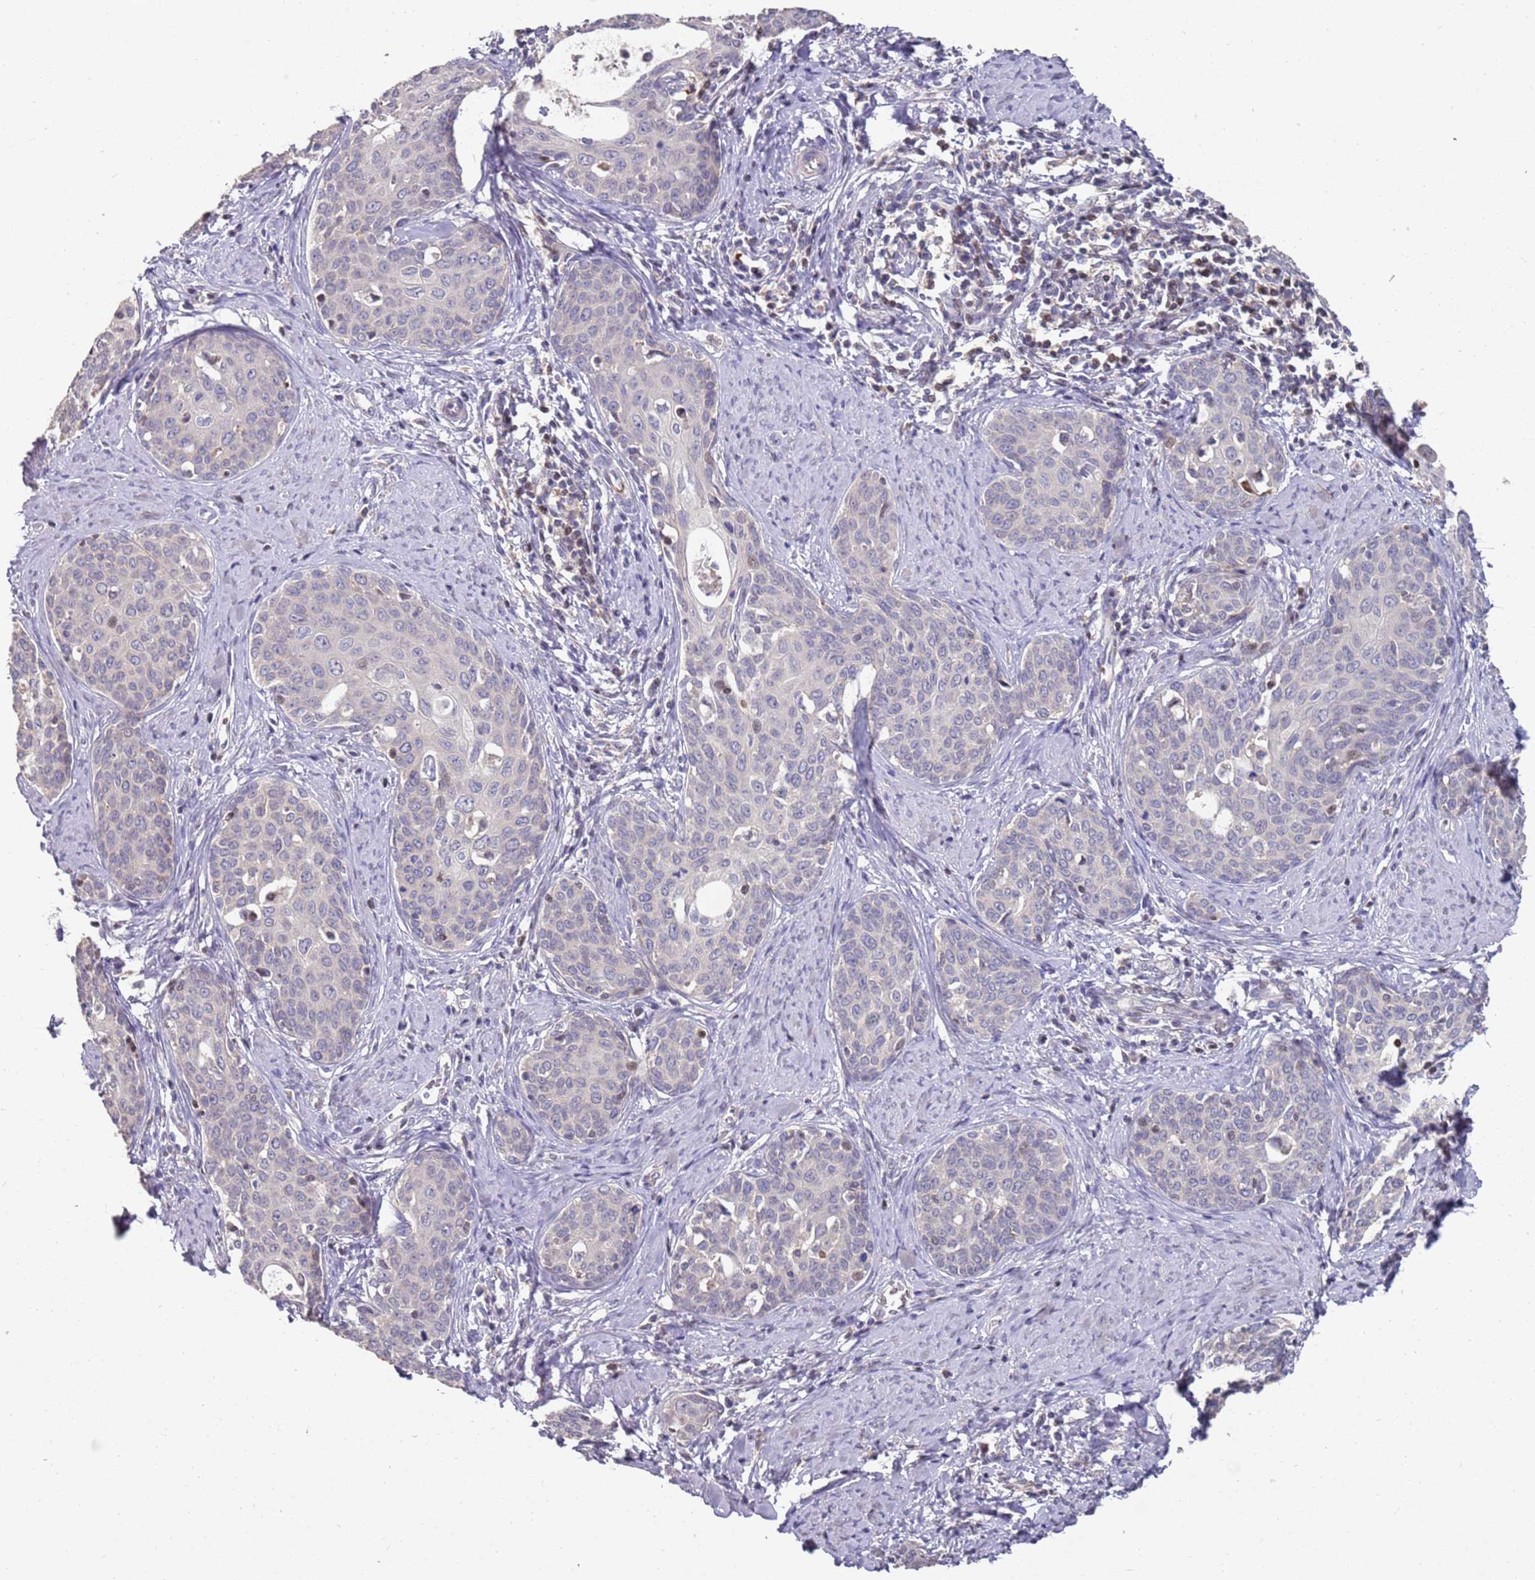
{"staining": {"intensity": "weak", "quantity": "<25%", "location": "cytoplasmic/membranous"}, "tissue": "cervical cancer", "cell_type": "Tumor cells", "image_type": "cancer", "snomed": [{"axis": "morphology", "description": "Squamous cell carcinoma, NOS"}, {"axis": "topography", "description": "Cervix"}], "caption": "IHC micrograph of human squamous cell carcinoma (cervical) stained for a protein (brown), which exhibits no staining in tumor cells. (DAB (3,3'-diaminobenzidine) IHC with hematoxylin counter stain).", "gene": "LACC1", "patient": {"sex": "female", "age": 52}}